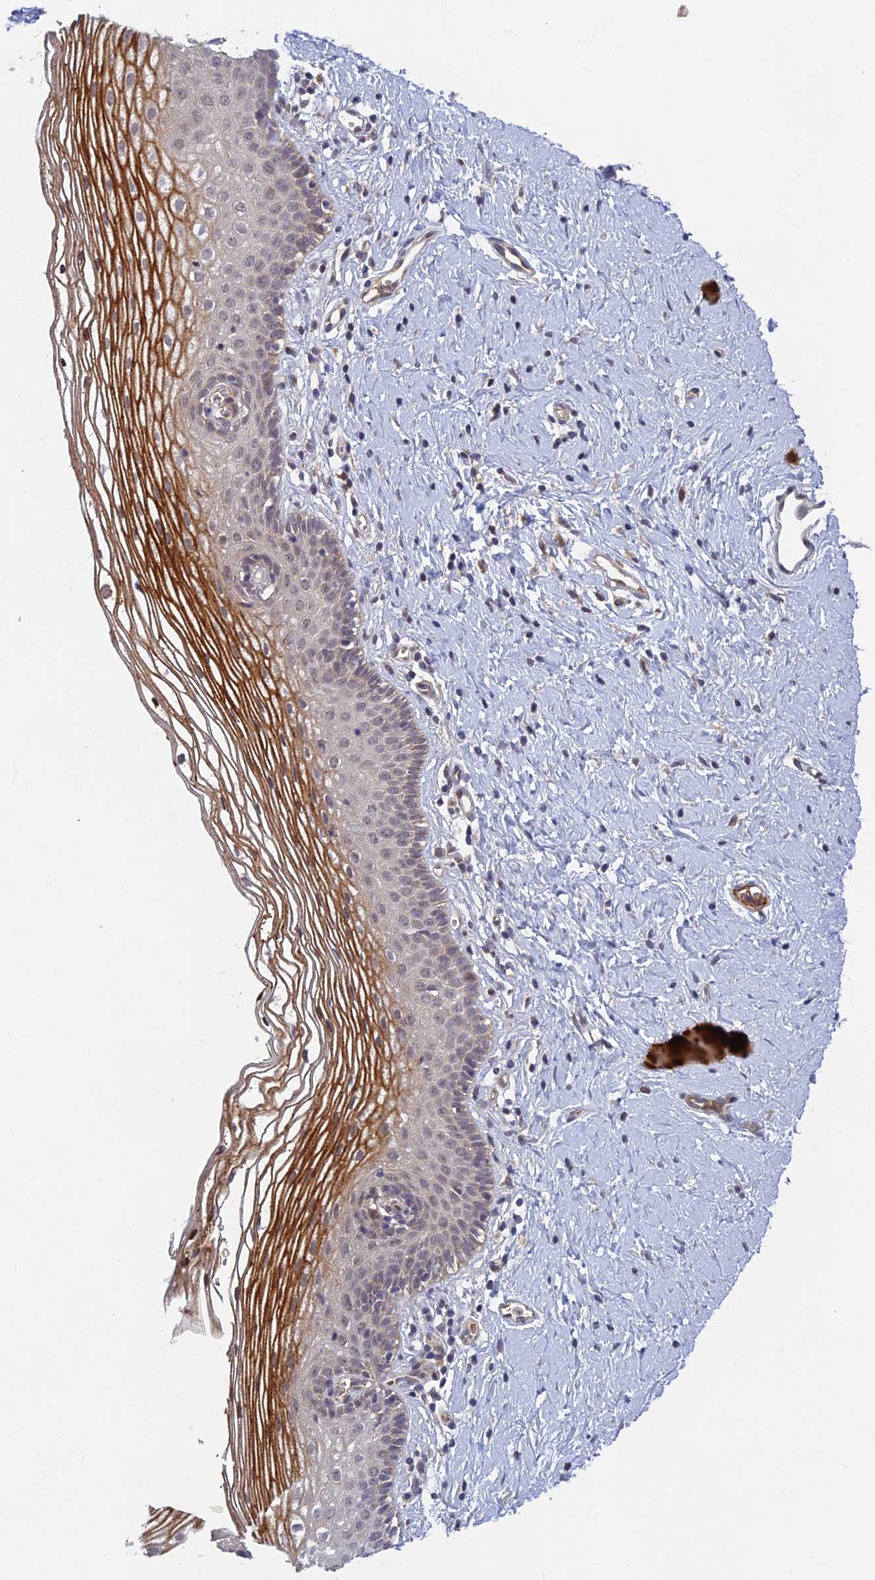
{"staining": {"intensity": "strong", "quantity": "<25%", "location": "cytoplasmic/membranous"}, "tissue": "vagina", "cell_type": "Squamous epithelial cells", "image_type": "normal", "snomed": [{"axis": "morphology", "description": "Normal tissue, NOS"}, {"axis": "topography", "description": "Vagina"}], "caption": "IHC of normal human vagina reveals medium levels of strong cytoplasmic/membranous staining in about <25% of squamous epithelial cells. Using DAB (3,3'-diaminobenzidine) (brown) and hematoxylin (blue) stains, captured at high magnification using brightfield microscopy.", "gene": "EARS2", "patient": {"sex": "female", "age": 32}}